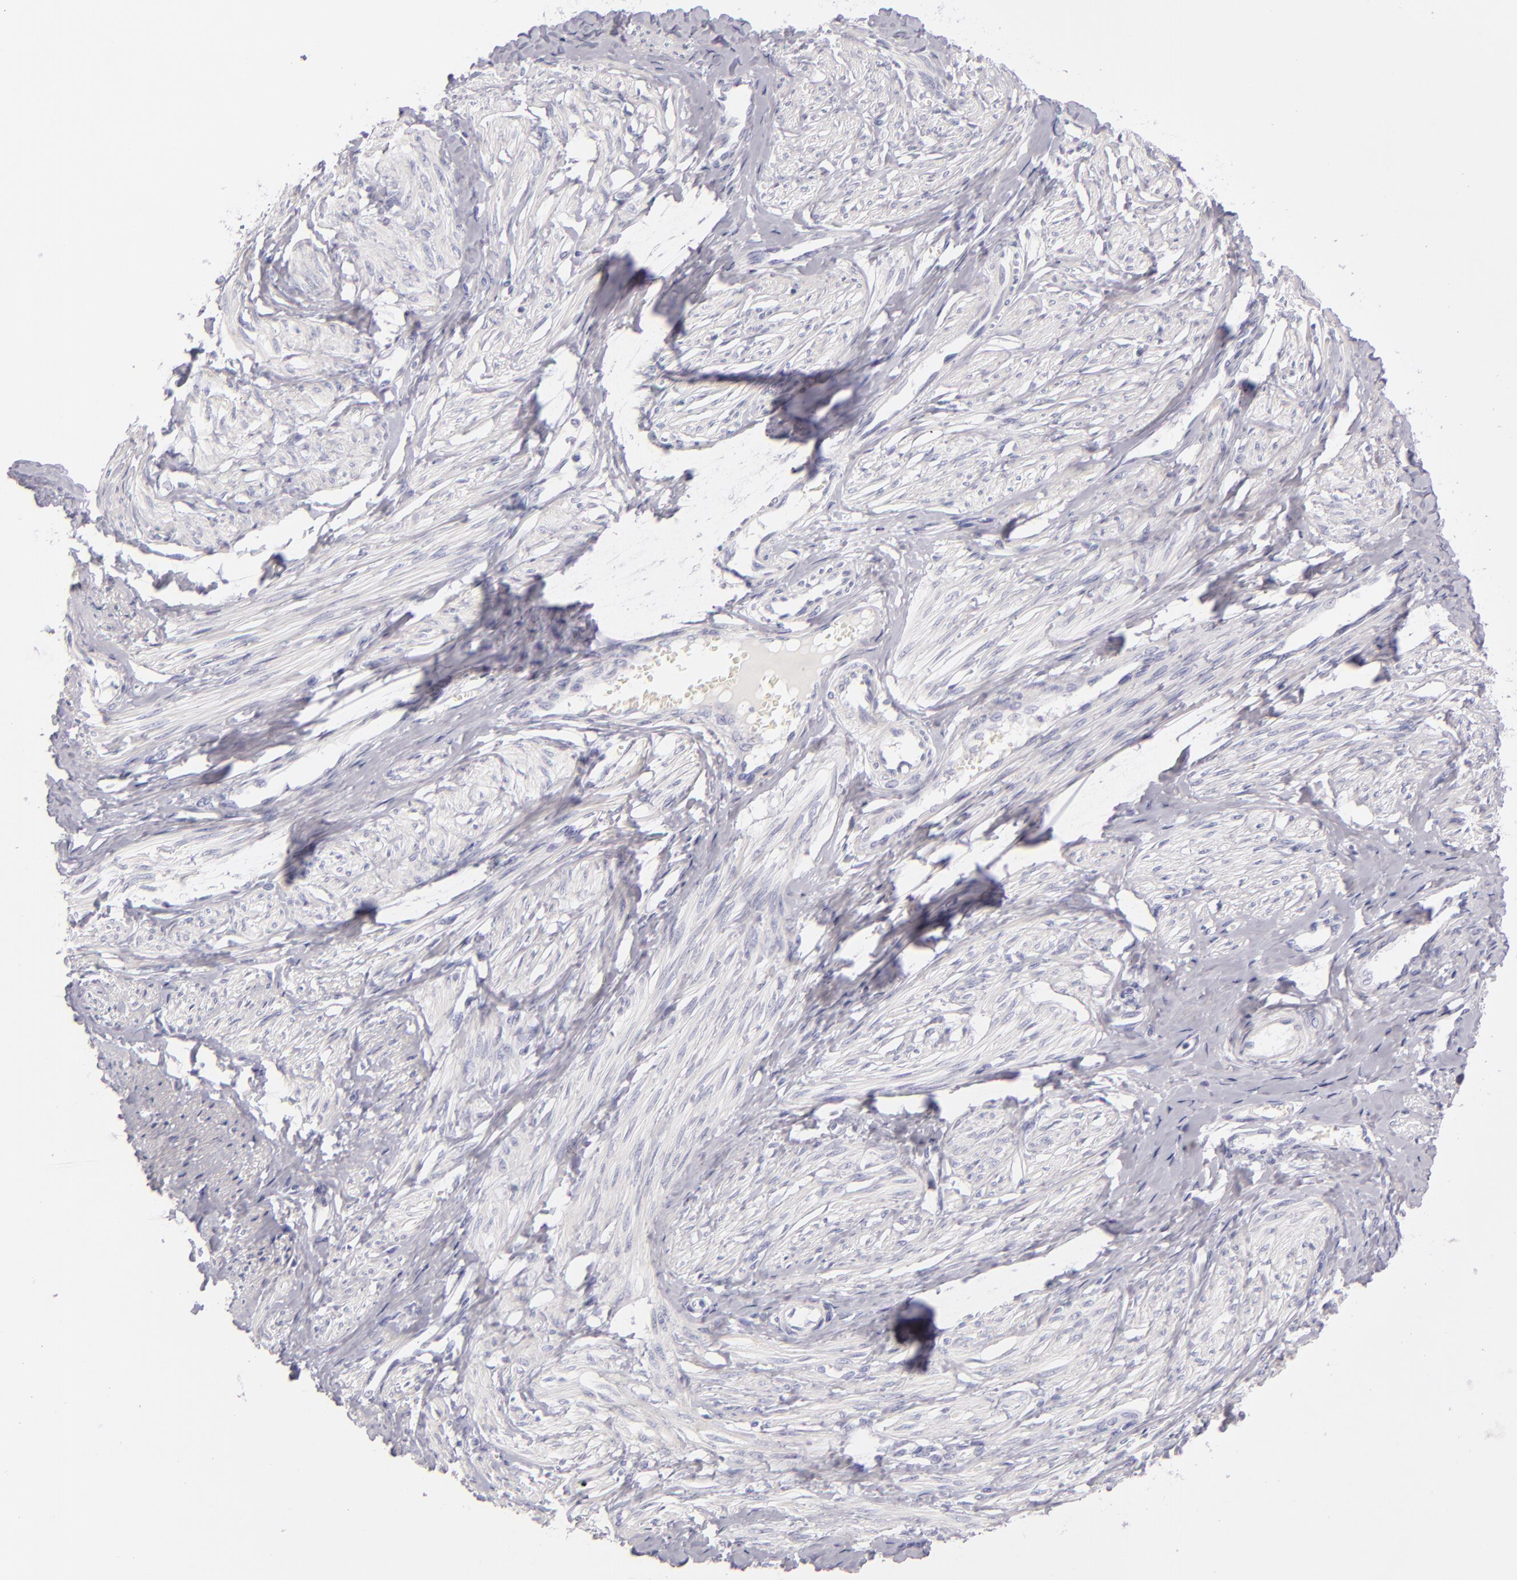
{"staining": {"intensity": "negative", "quantity": "none", "location": "none"}, "tissue": "smooth muscle", "cell_type": "Smooth muscle cells", "image_type": "normal", "snomed": [{"axis": "morphology", "description": "Normal tissue, NOS"}, {"axis": "topography", "description": "Smooth muscle"}, {"axis": "topography", "description": "Uterus"}], "caption": "A high-resolution photomicrograph shows immunohistochemistry (IHC) staining of benign smooth muscle, which shows no significant positivity in smooth muscle cells.", "gene": "CD207", "patient": {"sex": "female", "age": 39}}